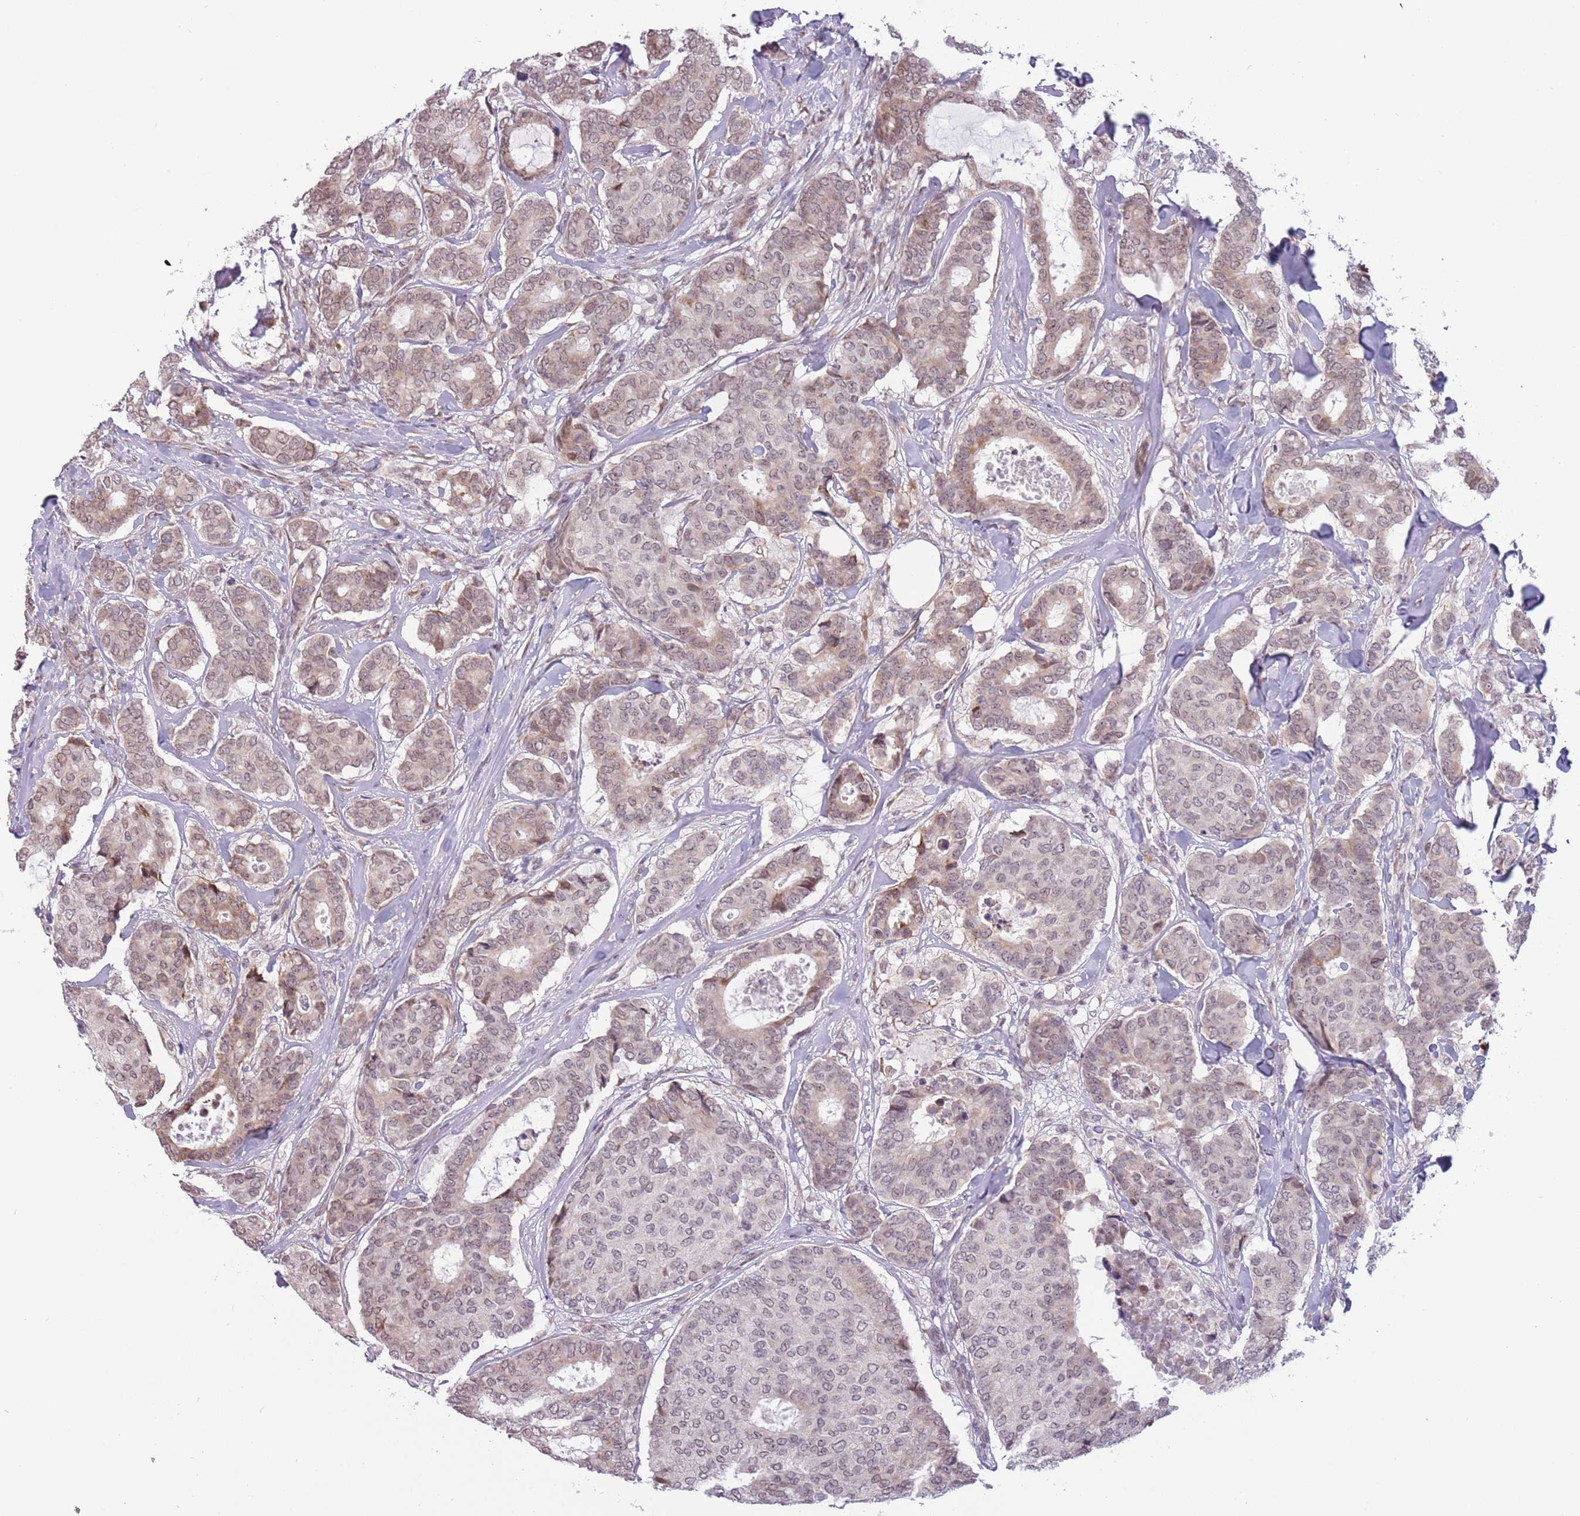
{"staining": {"intensity": "weak", "quantity": "25%-75%", "location": "nuclear"}, "tissue": "breast cancer", "cell_type": "Tumor cells", "image_type": "cancer", "snomed": [{"axis": "morphology", "description": "Duct carcinoma"}, {"axis": "topography", "description": "Breast"}], "caption": "Immunohistochemistry (IHC) histopathology image of human breast invasive ductal carcinoma stained for a protein (brown), which shows low levels of weak nuclear staining in about 25%-75% of tumor cells.", "gene": "BARD1", "patient": {"sex": "female", "age": 75}}